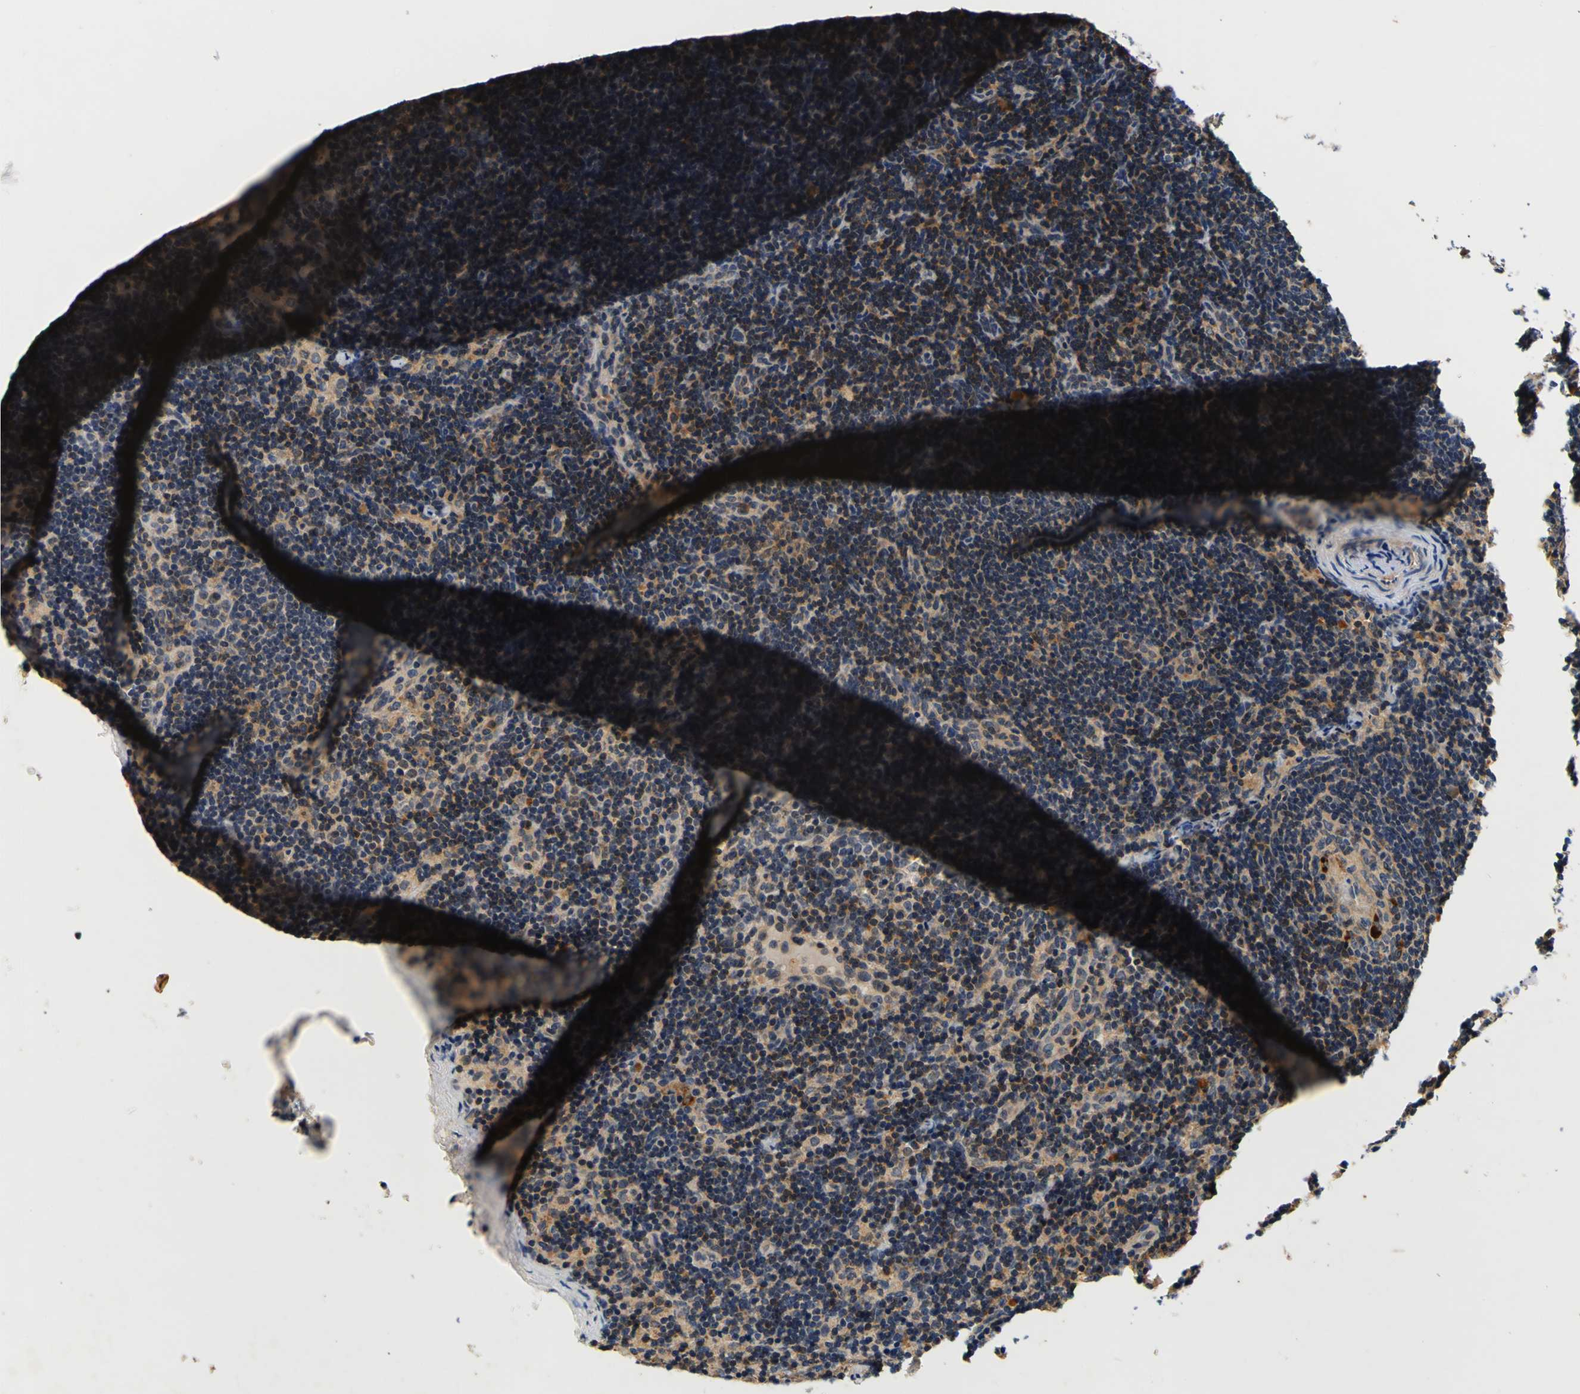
{"staining": {"intensity": "weak", "quantity": "25%-75%", "location": "cytoplasmic/membranous"}, "tissue": "lymph node", "cell_type": "Germinal center cells", "image_type": "normal", "snomed": [{"axis": "morphology", "description": "Normal tissue, NOS"}, {"axis": "topography", "description": "Lymph node"}], "caption": "A high-resolution micrograph shows IHC staining of unremarkable lymph node, which exhibits weak cytoplasmic/membranous expression in about 25%-75% of germinal center cells.", "gene": "TNIK", "patient": {"sex": "female", "age": 14}}